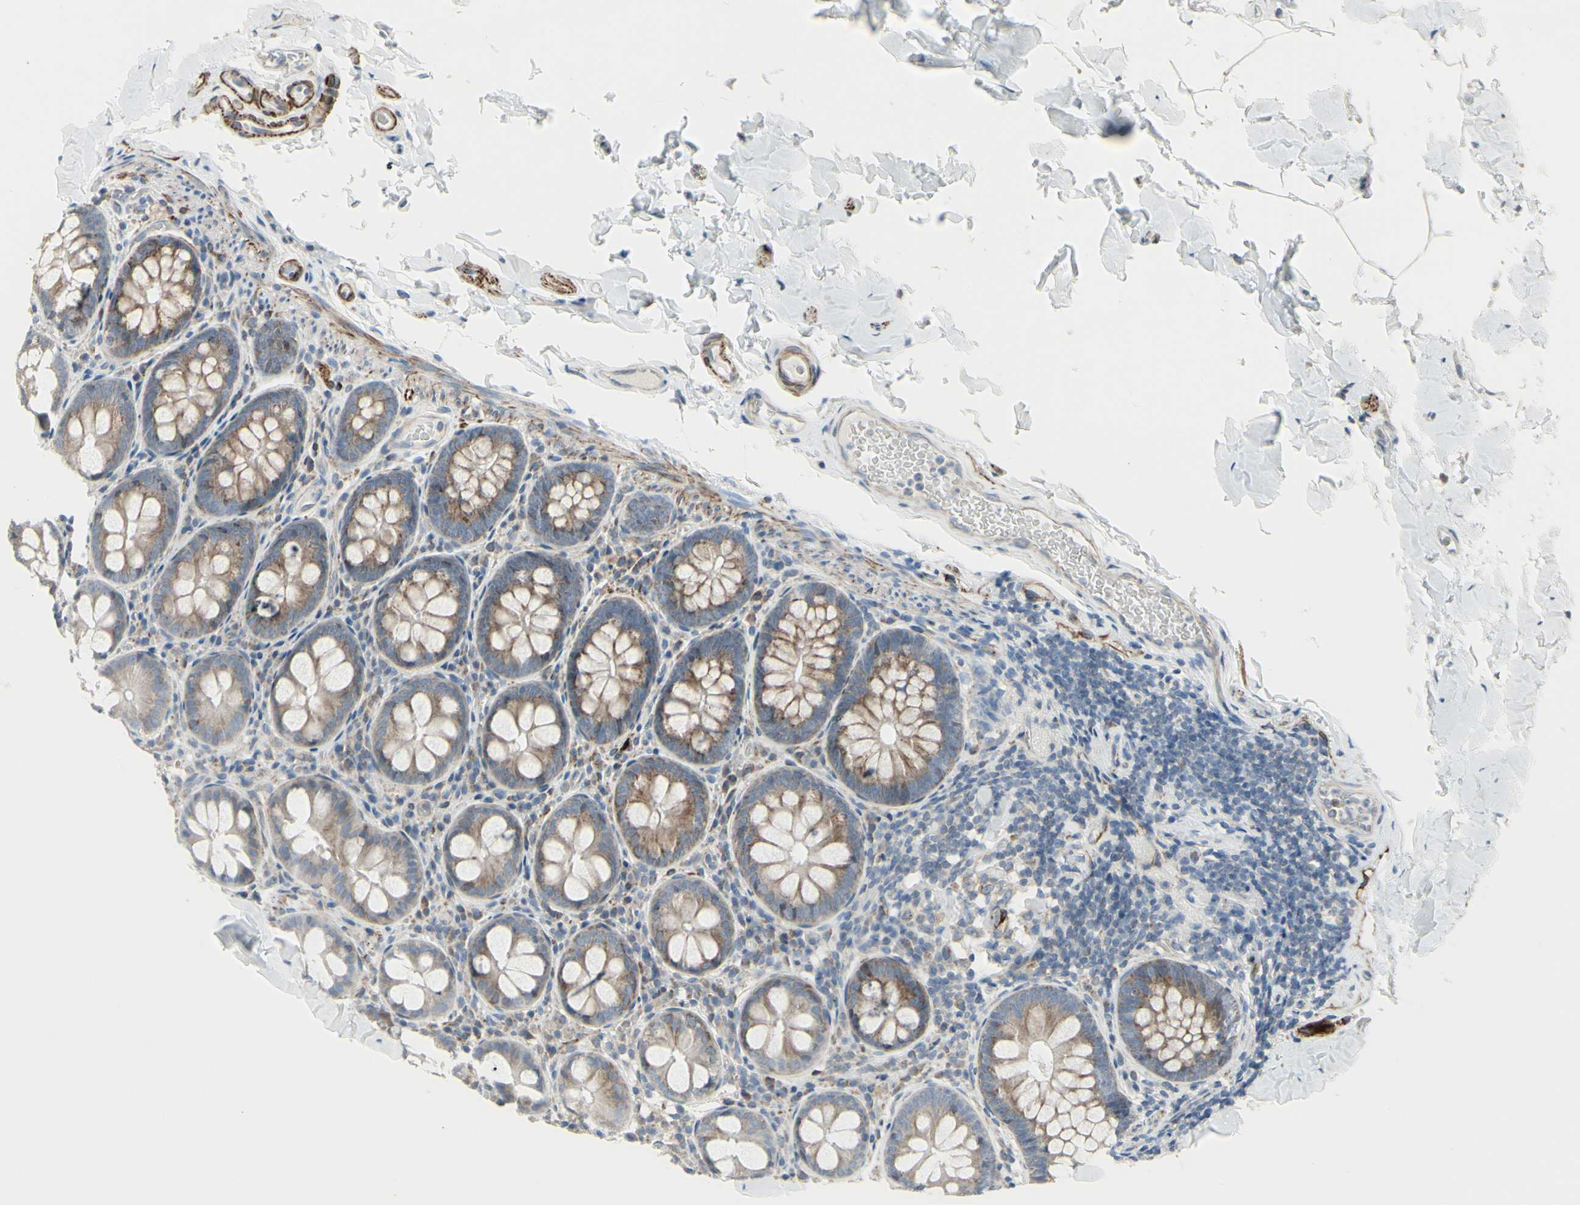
{"staining": {"intensity": "moderate", "quantity": ">75%", "location": "cytoplasmic/membranous"}, "tissue": "colon", "cell_type": "Endothelial cells", "image_type": "normal", "snomed": [{"axis": "morphology", "description": "Normal tissue, NOS"}, {"axis": "topography", "description": "Colon"}], "caption": "This histopathology image displays immunohistochemistry staining of normal human colon, with medium moderate cytoplasmic/membranous staining in approximately >75% of endothelial cells.", "gene": "FAM171B", "patient": {"sex": "female", "age": 61}}